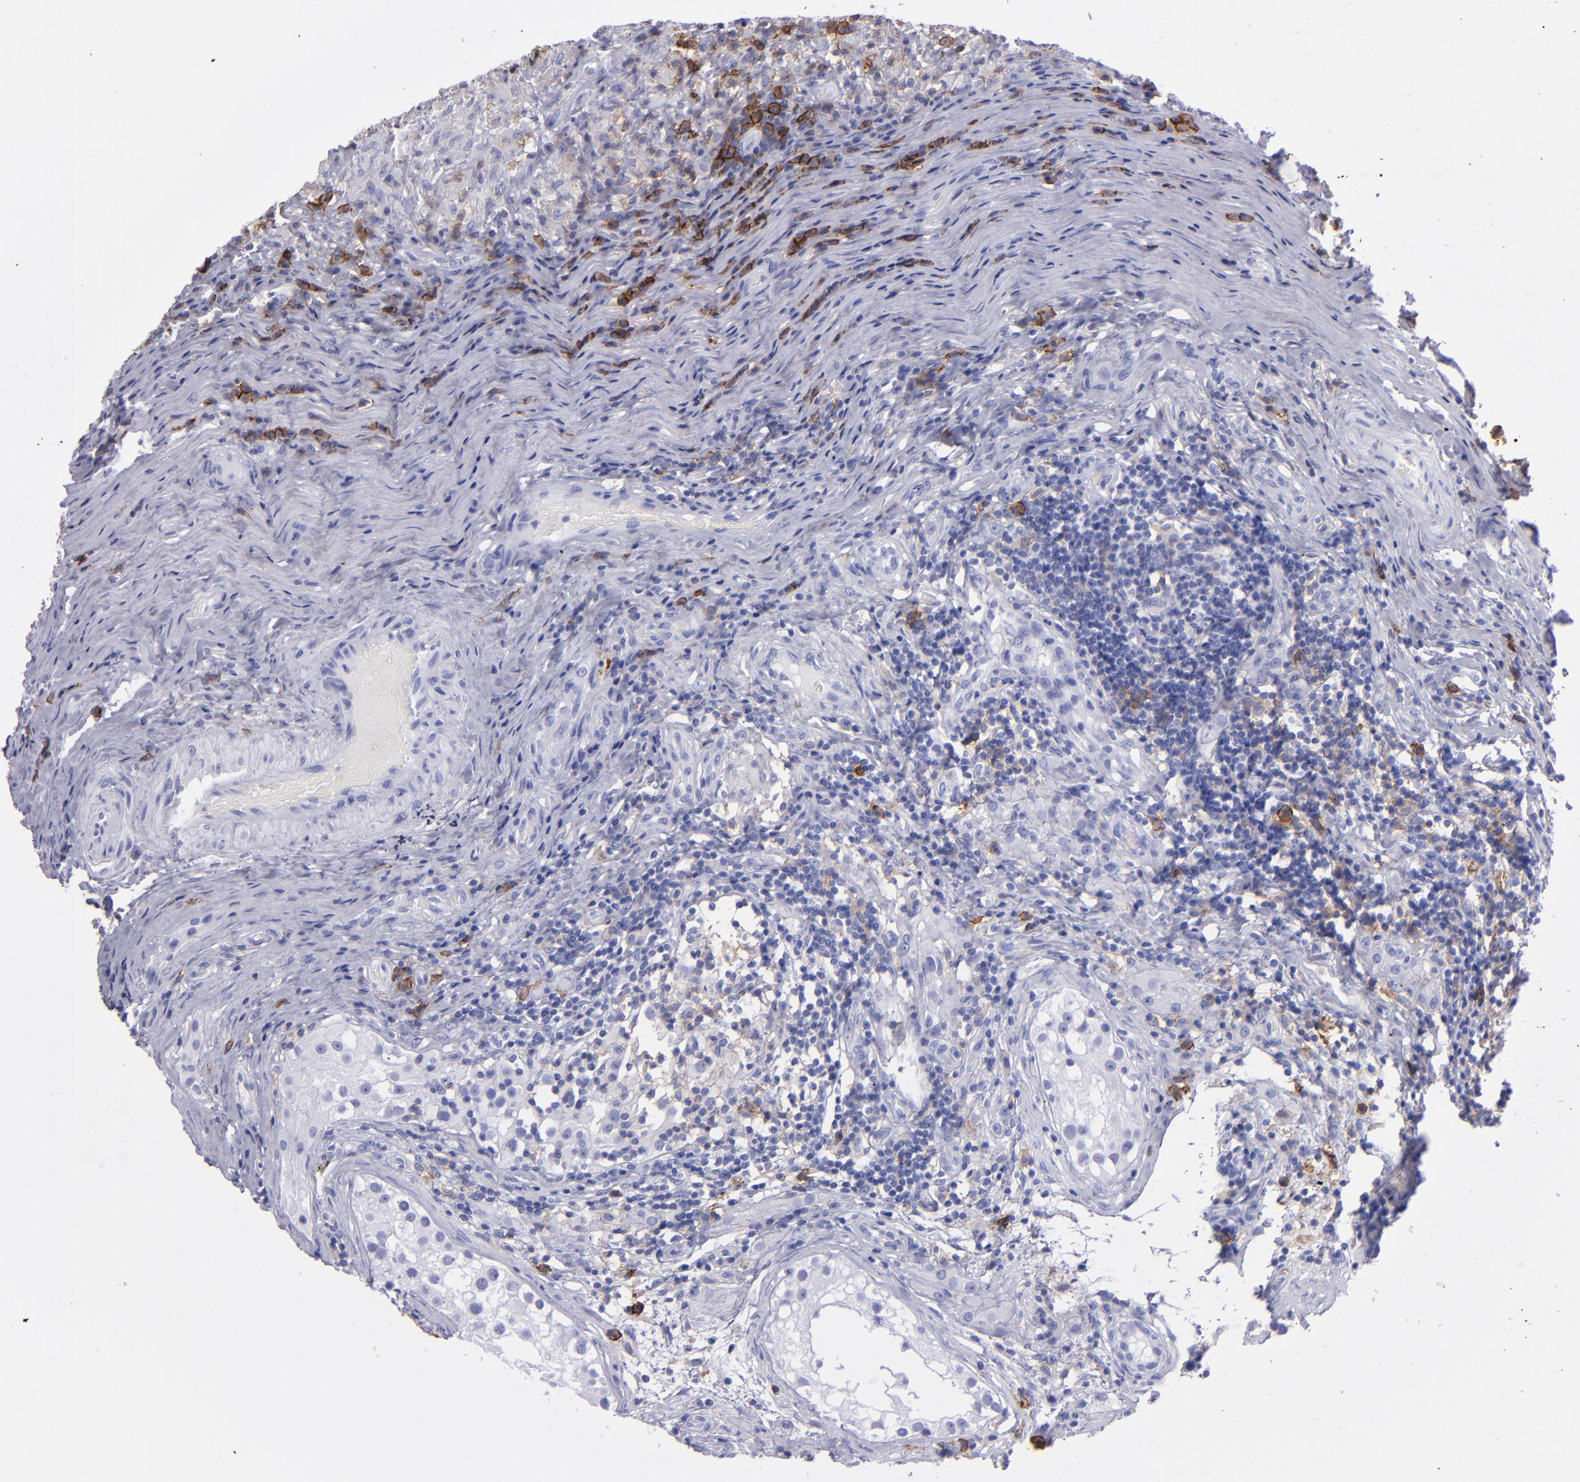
{"staining": {"intensity": "negative", "quantity": "none", "location": "none"}, "tissue": "testis cancer", "cell_type": "Tumor cells", "image_type": "cancer", "snomed": [{"axis": "morphology", "description": "Seminoma, NOS"}, {"axis": "topography", "description": "Testis"}], "caption": "IHC of human testis seminoma shows no staining in tumor cells.", "gene": "CD38", "patient": {"sex": "male", "age": 34}}